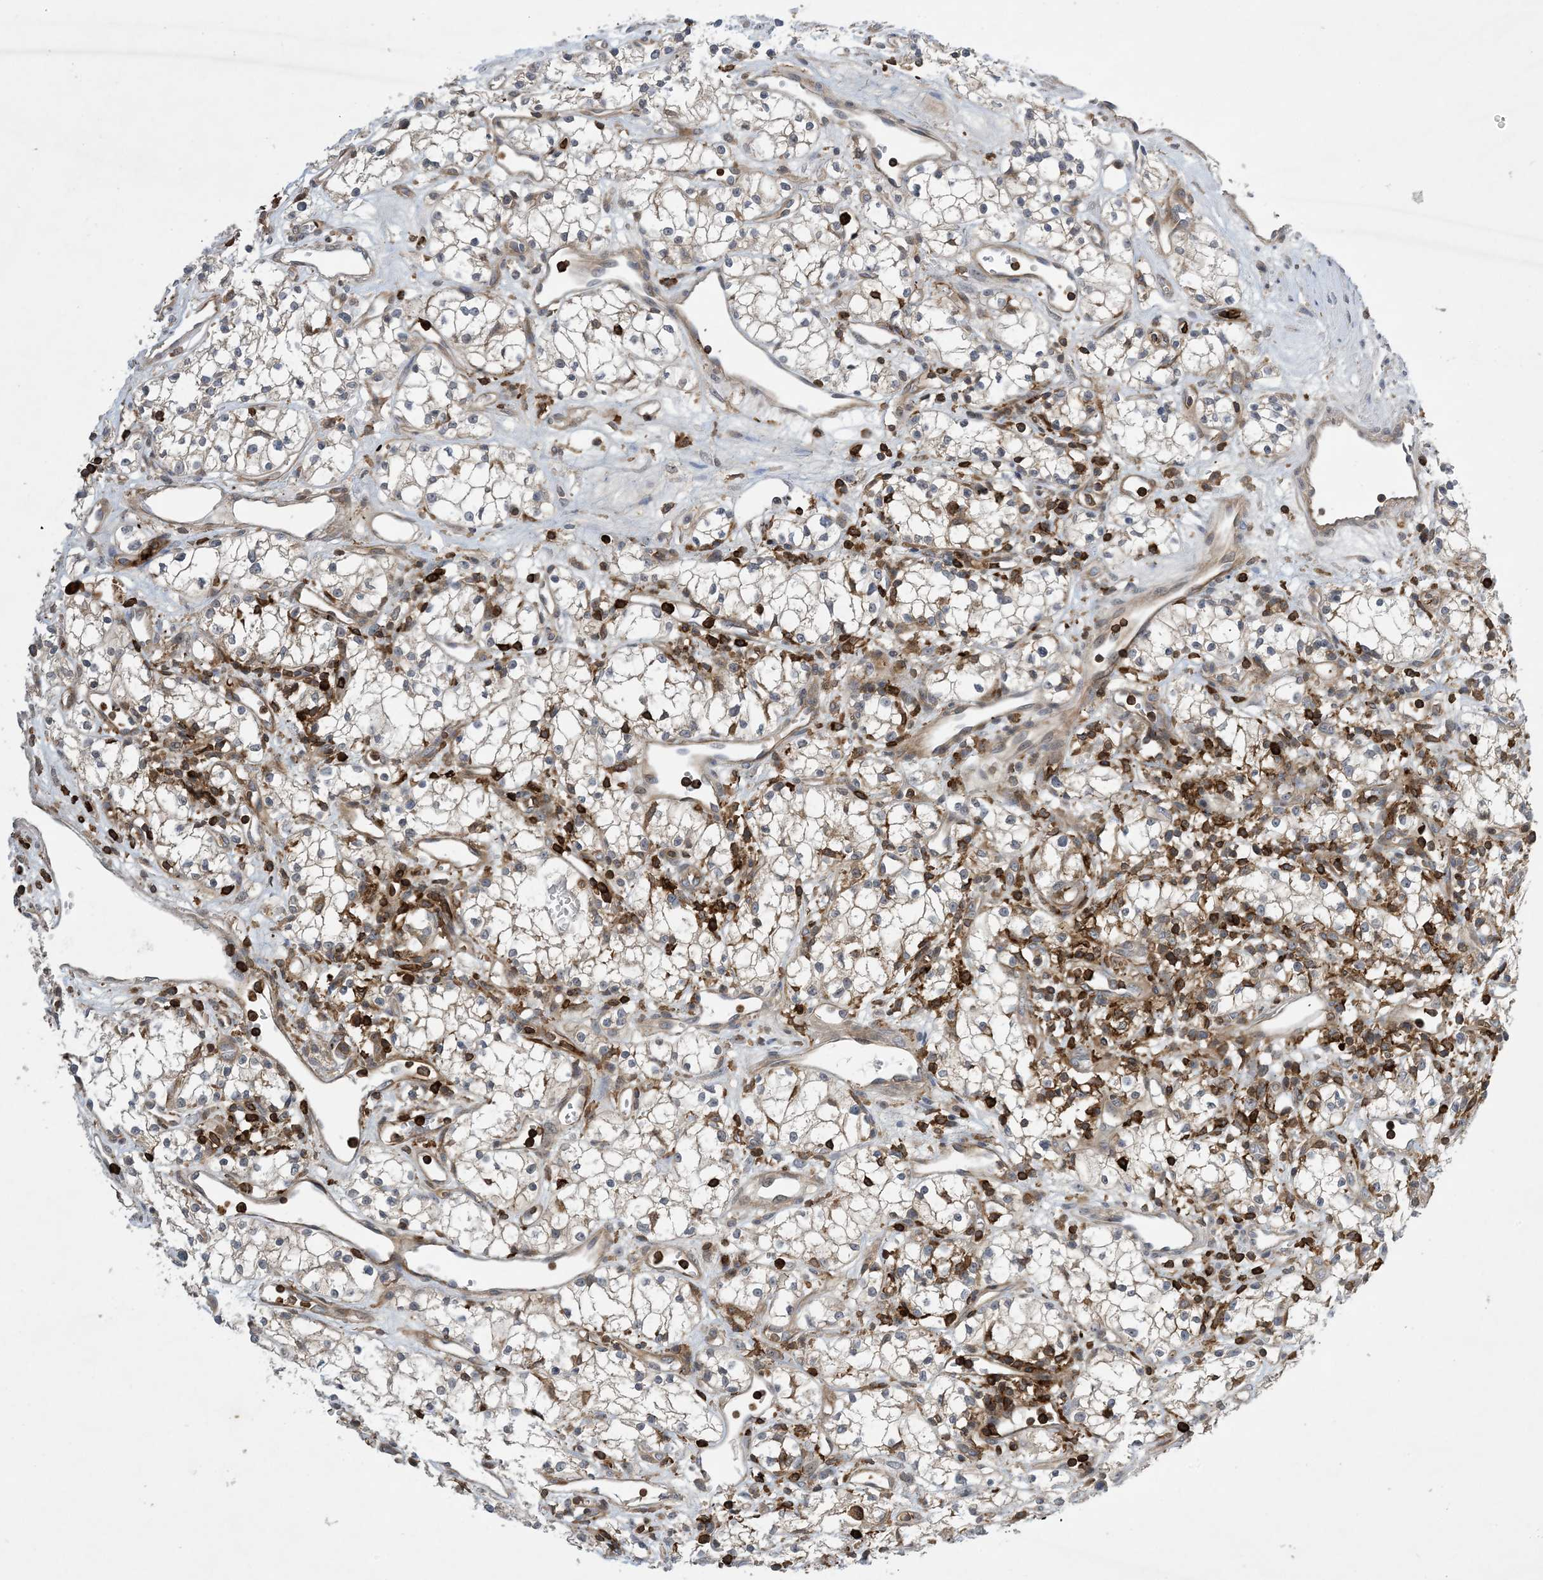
{"staining": {"intensity": "negative", "quantity": "none", "location": "none"}, "tissue": "renal cancer", "cell_type": "Tumor cells", "image_type": "cancer", "snomed": [{"axis": "morphology", "description": "Adenocarcinoma, NOS"}, {"axis": "topography", "description": "Kidney"}], "caption": "Tumor cells show no significant protein positivity in renal adenocarcinoma.", "gene": "AK9", "patient": {"sex": "male", "age": 59}}